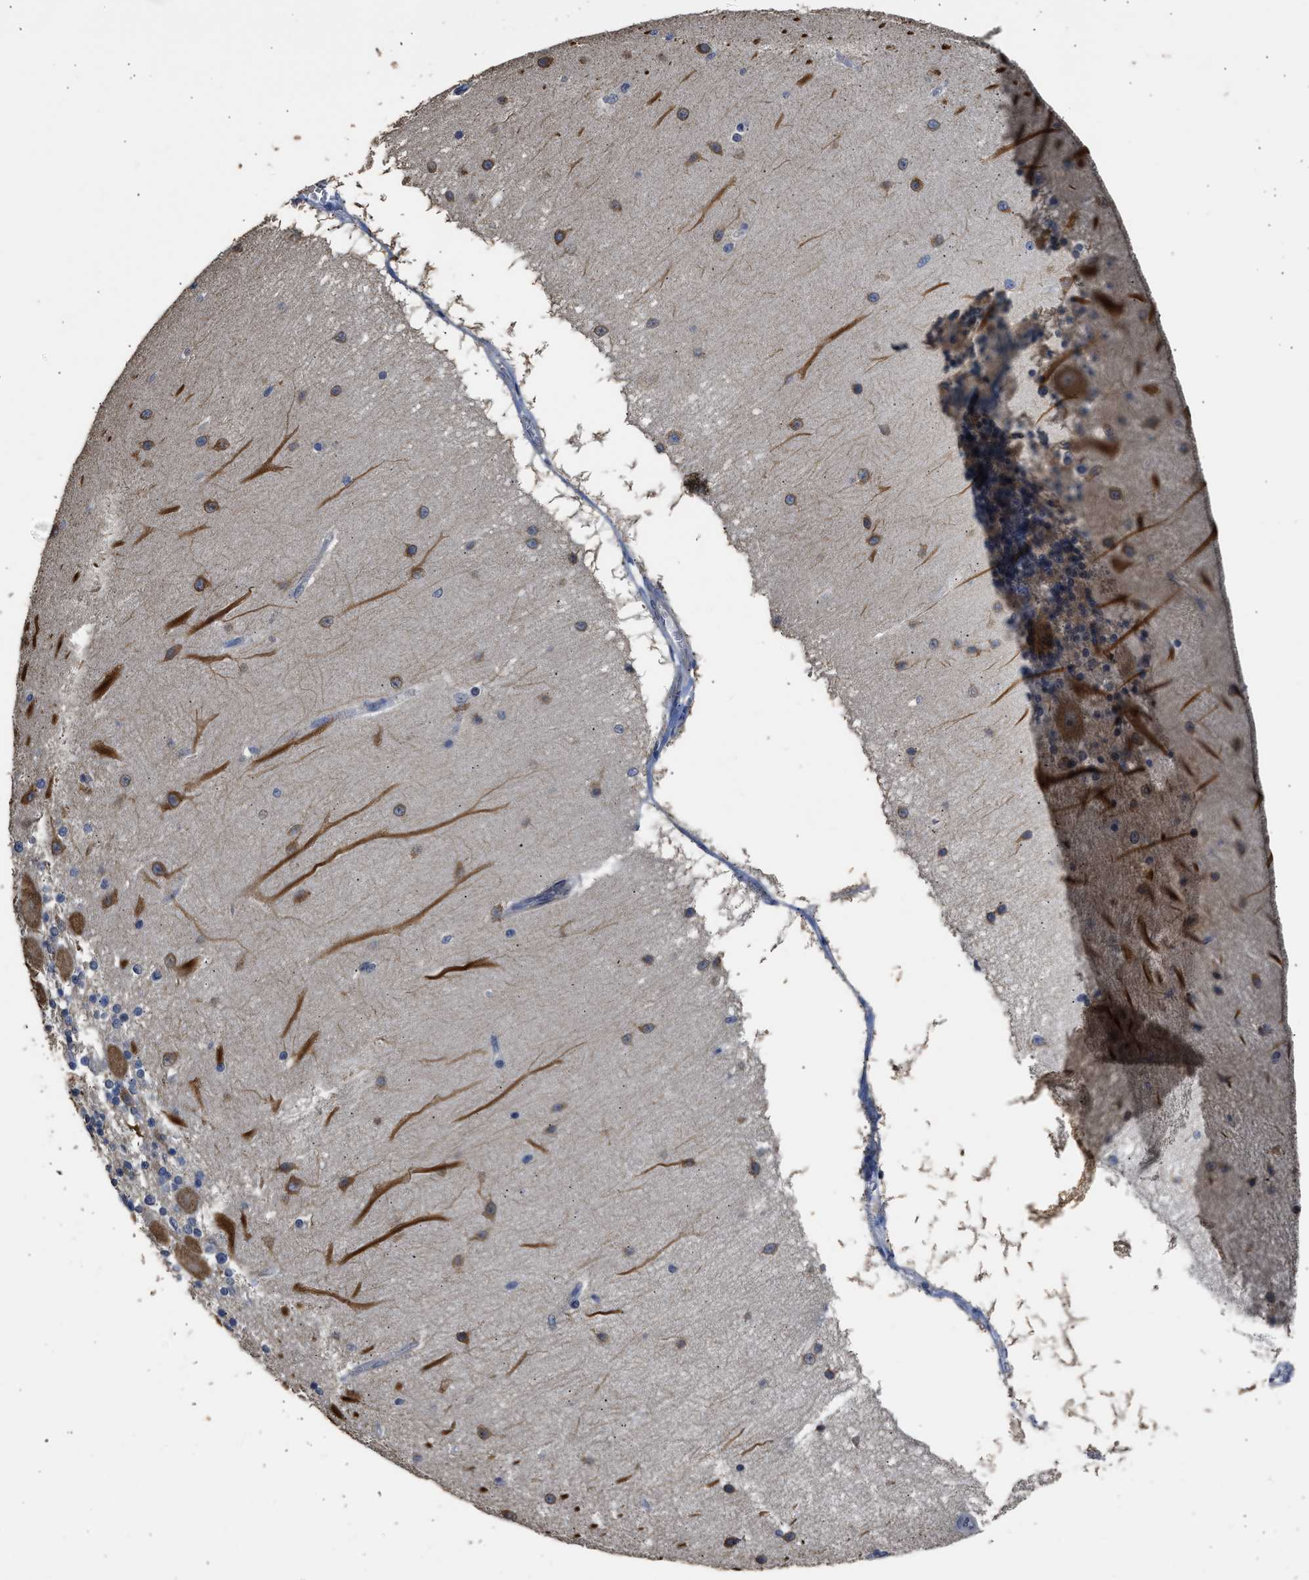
{"staining": {"intensity": "moderate", "quantity": "25%-75%", "location": "cytoplasmic/membranous"}, "tissue": "cerebellum", "cell_type": "Cells in granular layer", "image_type": "normal", "snomed": [{"axis": "morphology", "description": "Normal tissue, NOS"}, {"axis": "topography", "description": "Cerebellum"}], "caption": "Brown immunohistochemical staining in unremarkable human cerebellum exhibits moderate cytoplasmic/membranous expression in approximately 25%-75% of cells in granular layer. The protein is shown in brown color, while the nuclei are stained blue.", "gene": "SPINT2", "patient": {"sex": "female", "age": 54}}